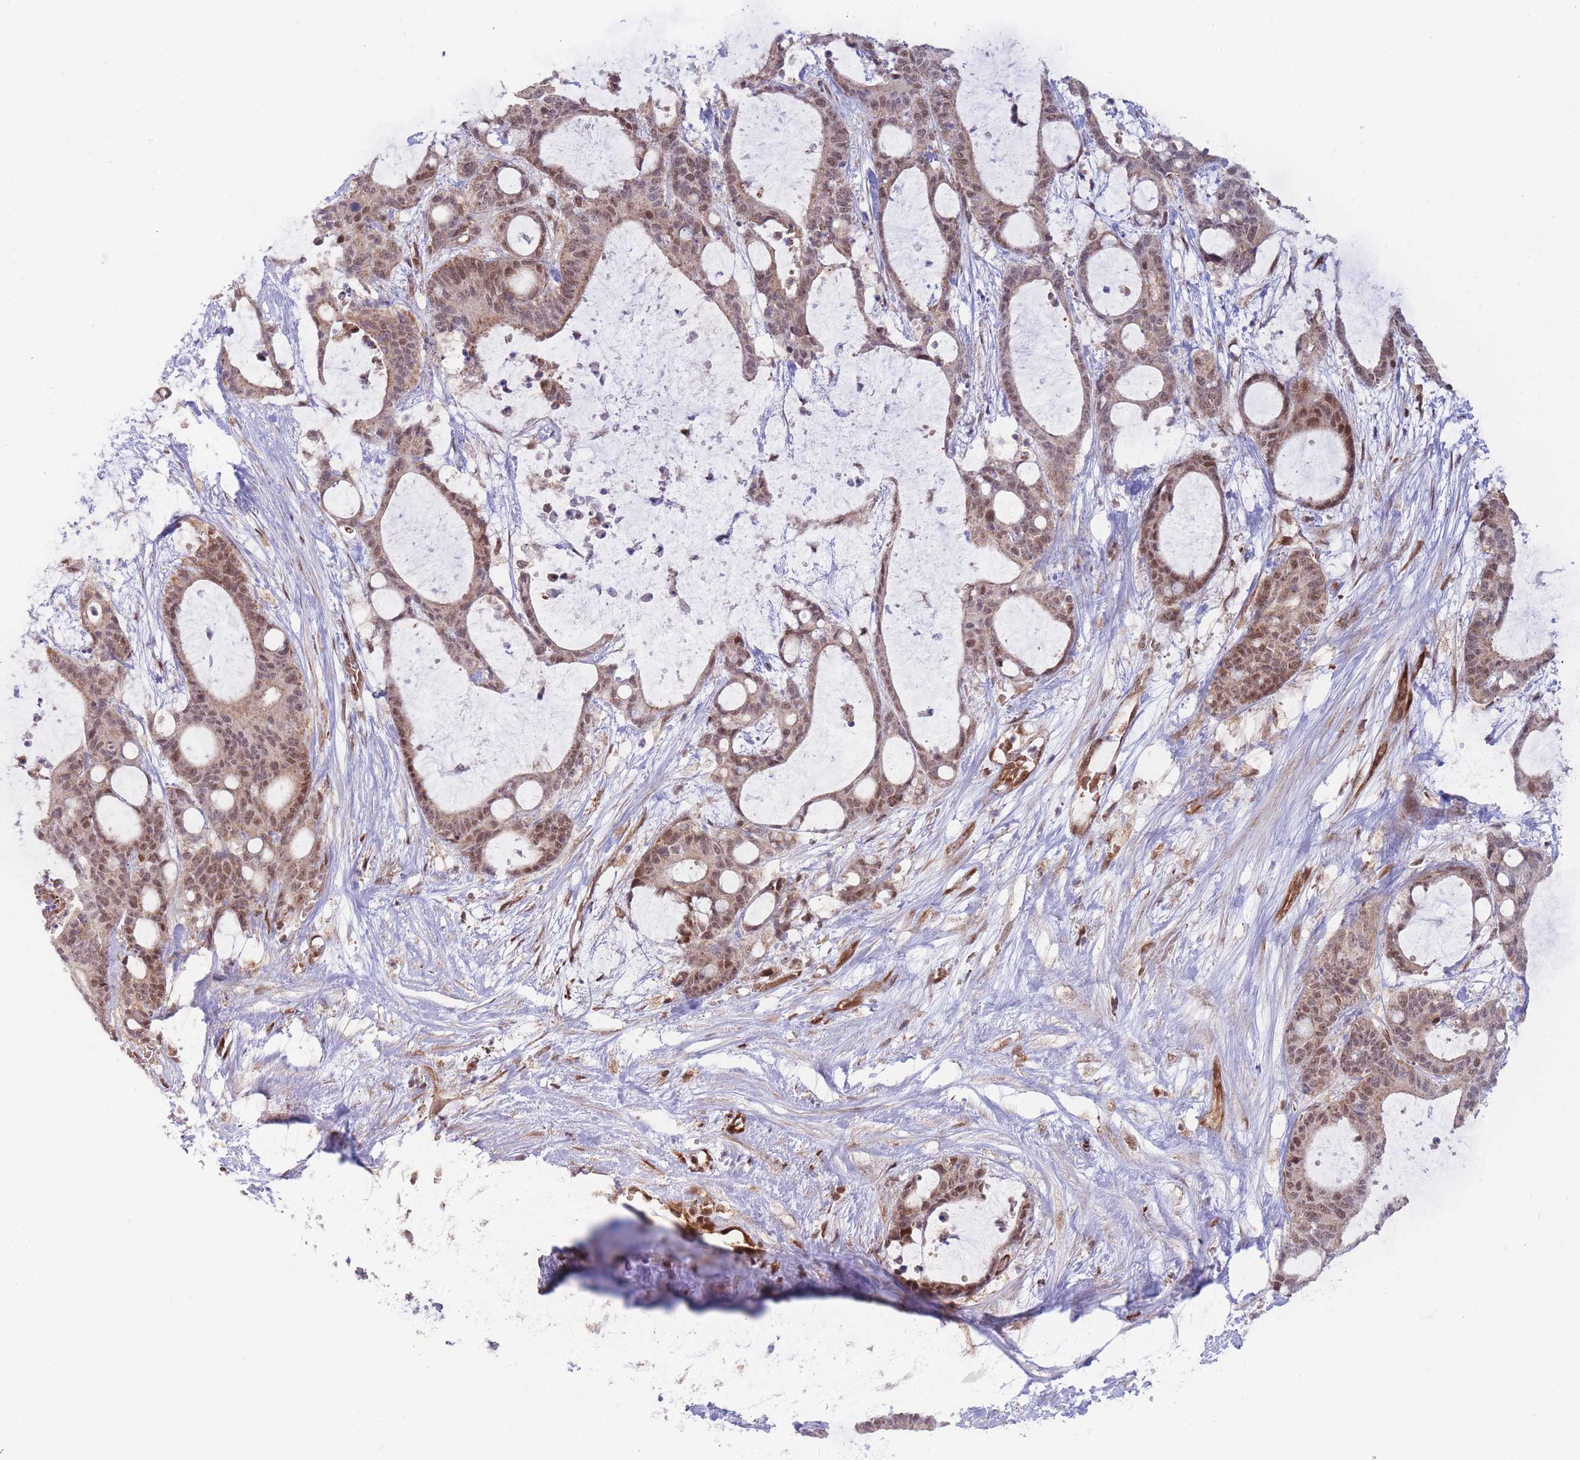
{"staining": {"intensity": "moderate", "quantity": ">75%", "location": "nuclear"}, "tissue": "liver cancer", "cell_type": "Tumor cells", "image_type": "cancer", "snomed": [{"axis": "morphology", "description": "Normal tissue, NOS"}, {"axis": "morphology", "description": "Cholangiocarcinoma"}, {"axis": "topography", "description": "Liver"}, {"axis": "topography", "description": "Peripheral nerve tissue"}], "caption": "About >75% of tumor cells in liver cholangiocarcinoma exhibit moderate nuclear protein positivity as visualized by brown immunohistochemical staining.", "gene": "BOD1L1", "patient": {"sex": "female", "age": 73}}